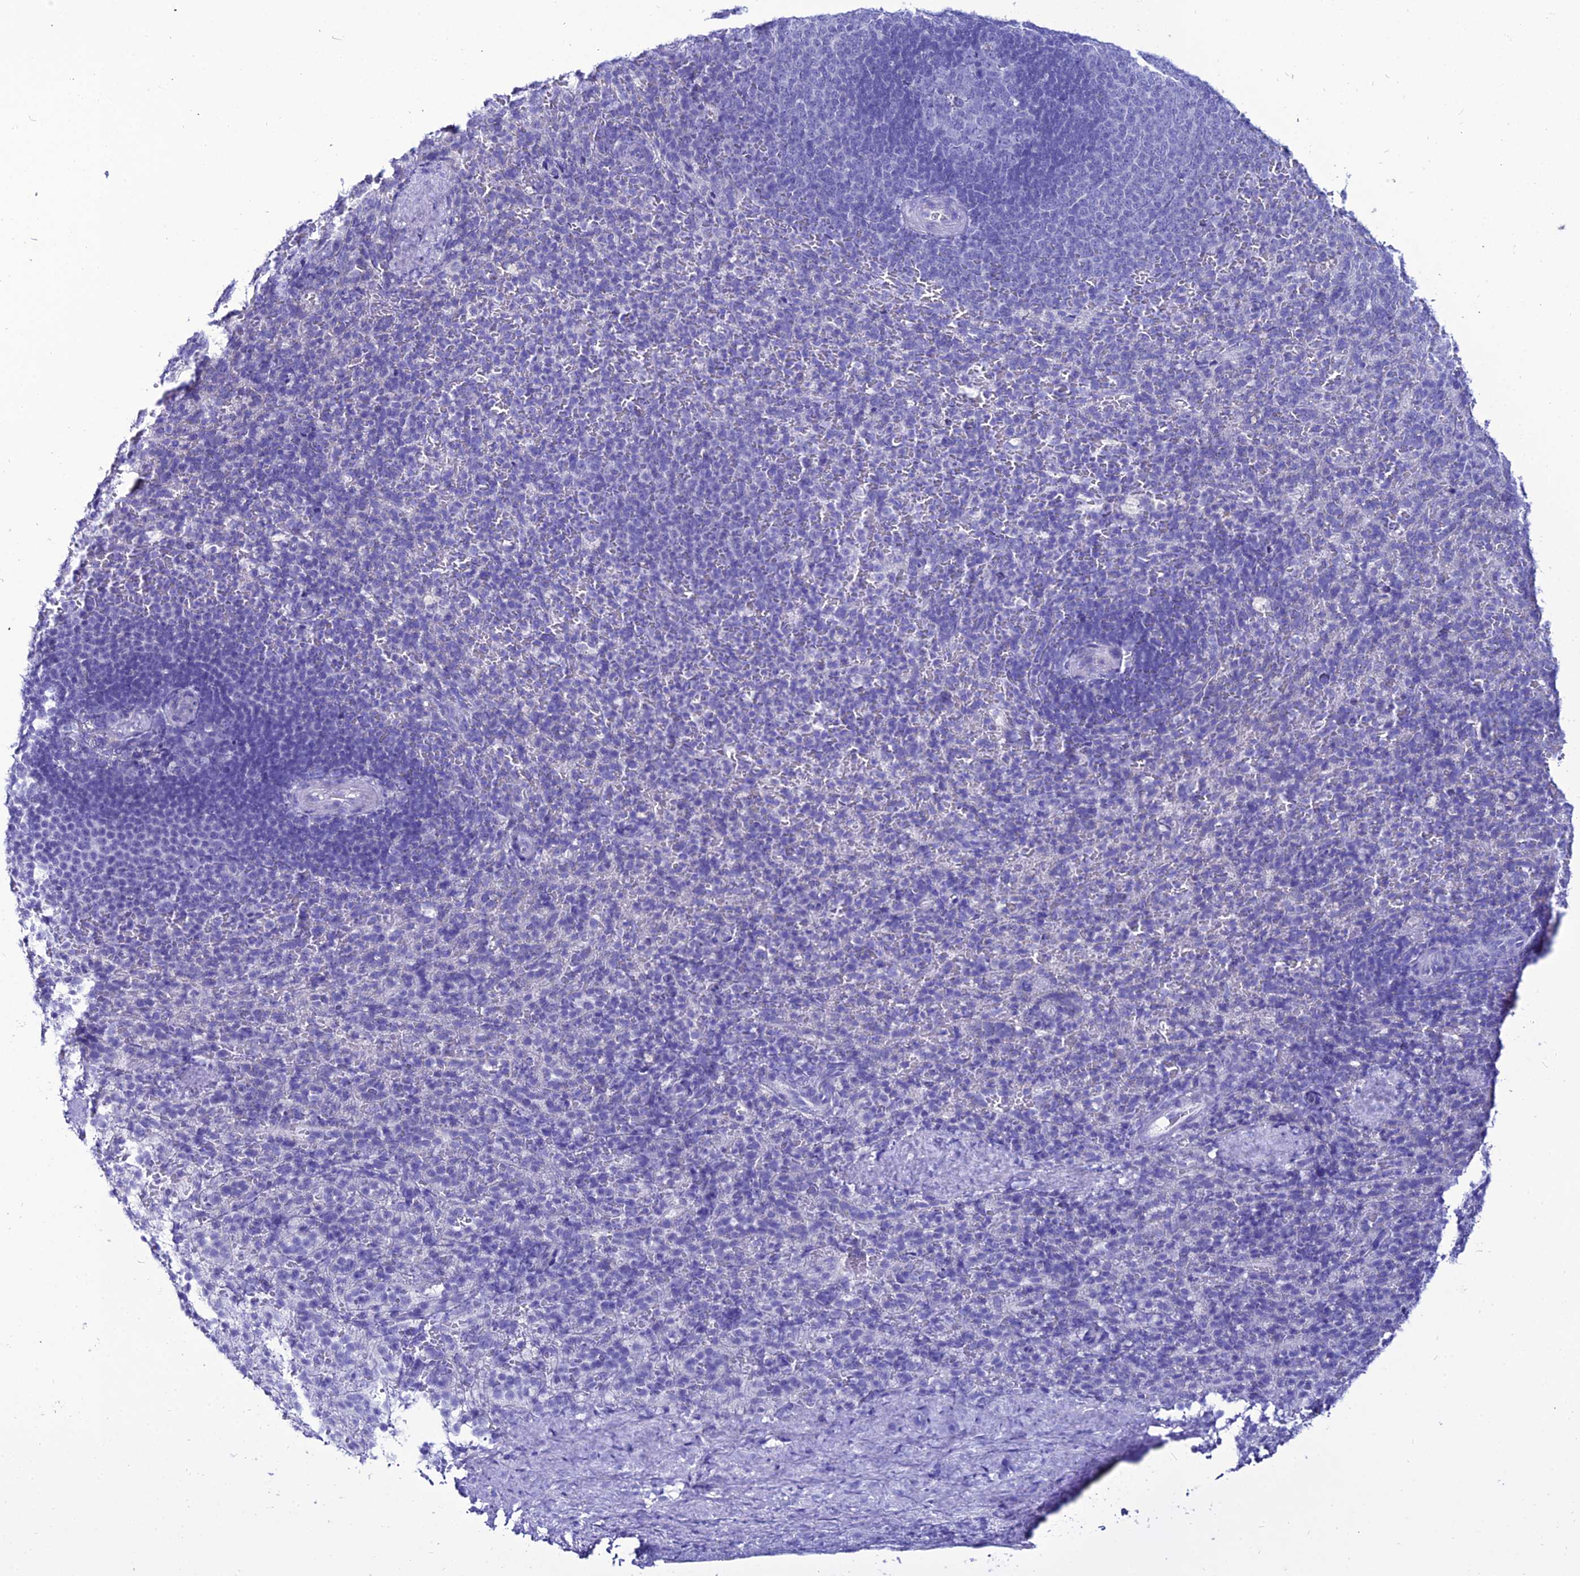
{"staining": {"intensity": "negative", "quantity": "none", "location": "none"}, "tissue": "spleen", "cell_type": "Cells in red pulp", "image_type": "normal", "snomed": [{"axis": "morphology", "description": "Normal tissue, NOS"}, {"axis": "topography", "description": "Spleen"}], "caption": "DAB immunohistochemical staining of unremarkable human spleen displays no significant staining in cells in red pulp.", "gene": "OR4D5", "patient": {"sex": "female", "age": 21}}